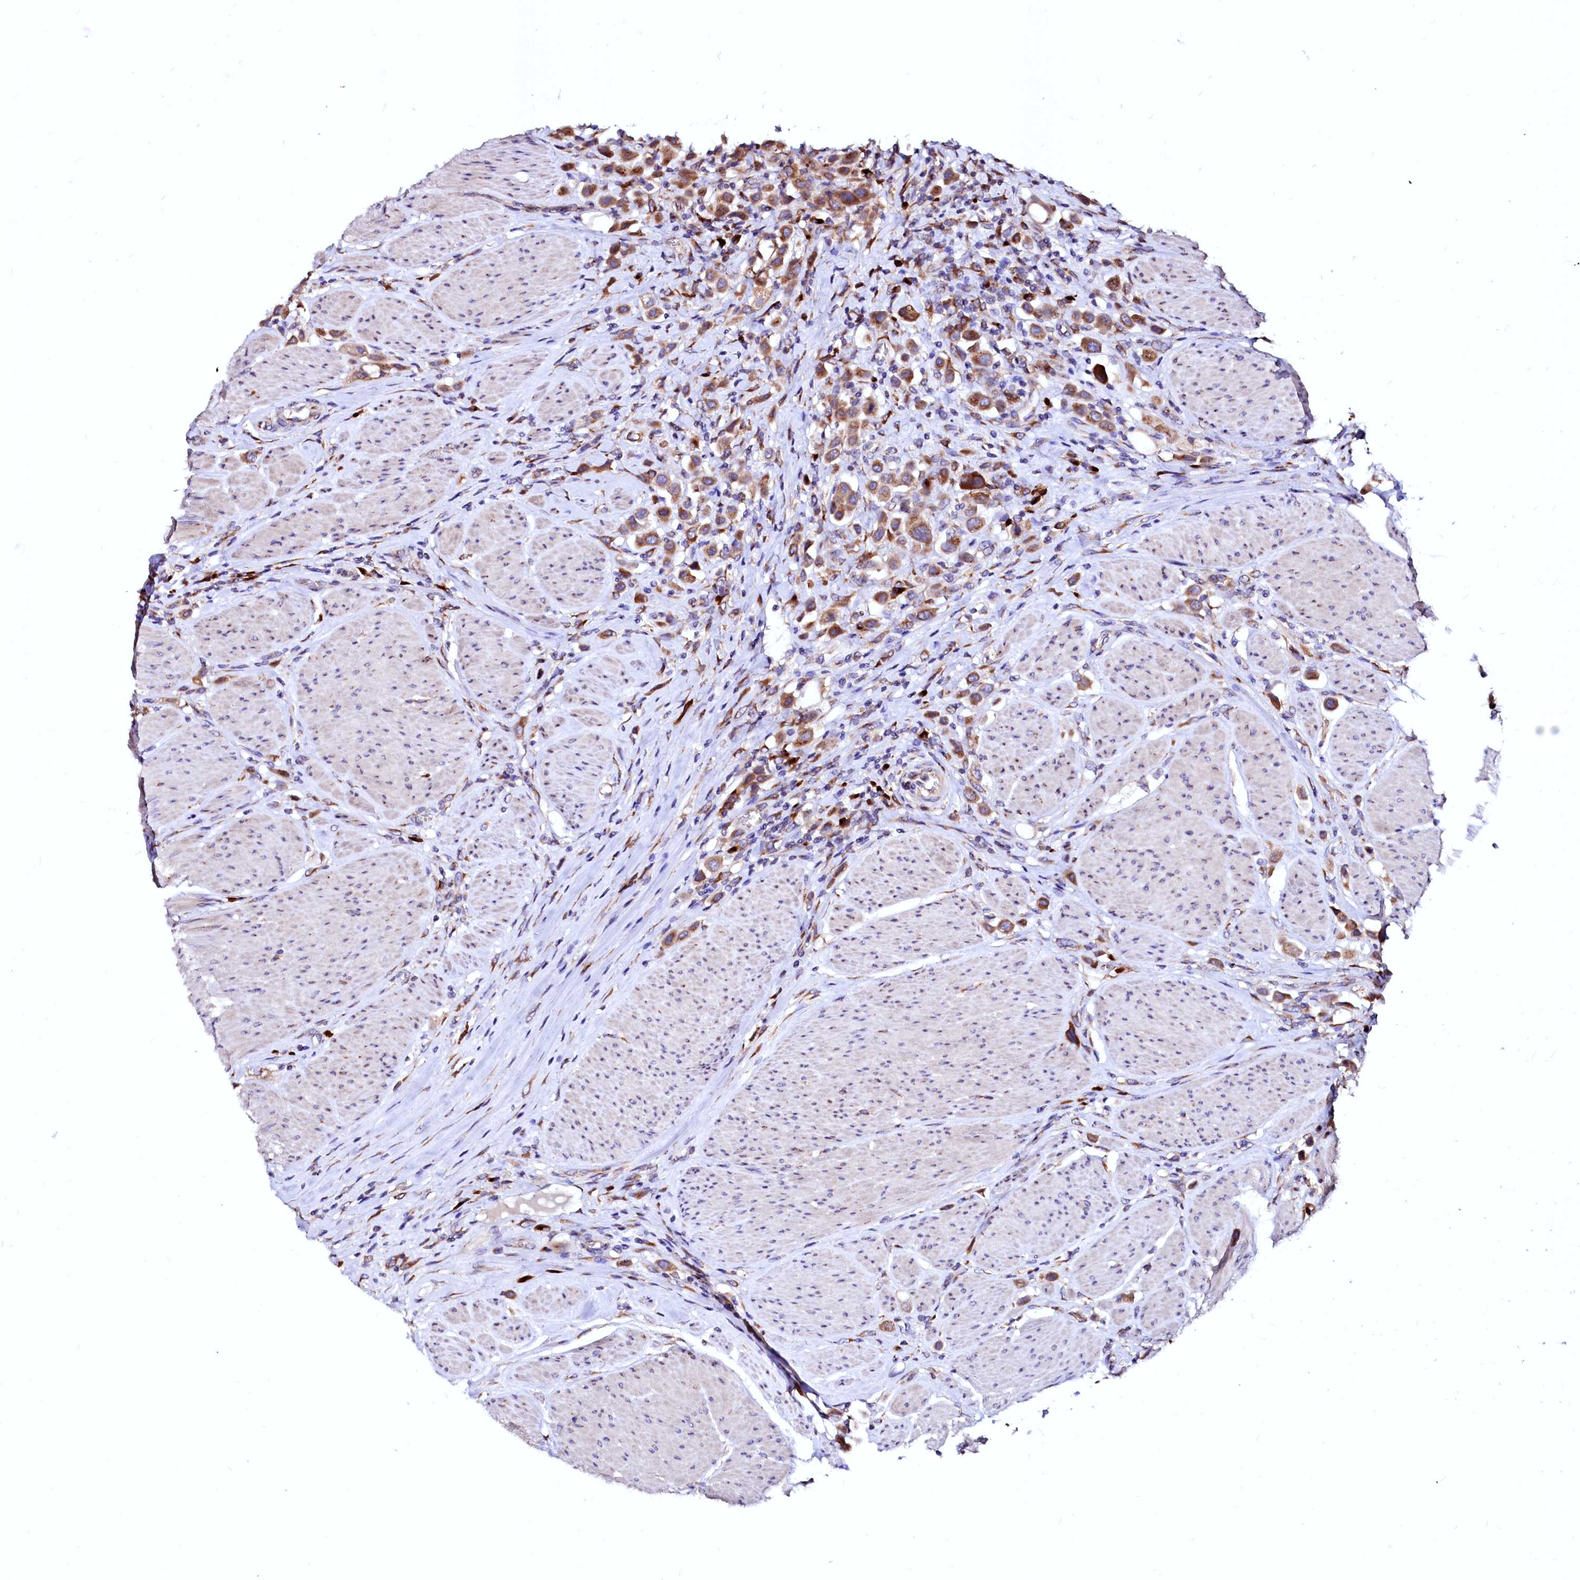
{"staining": {"intensity": "strong", "quantity": ">75%", "location": "cytoplasmic/membranous"}, "tissue": "urothelial cancer", "cell_type": "Tumor cells", "image_type": "cancer", "snomed": [{"axis": "morphology", "description": "Urothelial carcinoma, High grade"}, {"axis": "topography", "description": "Urinary bladder"}], "caption": "Immunohistochemical staining of urothelial carcinoma (high-grade) displays high levels of strong cytoplasmic/membranous protein staining in about >75% of tumor cells.", "gene": "LMAN1", "patient": {"sex": "male", "age": 50}}